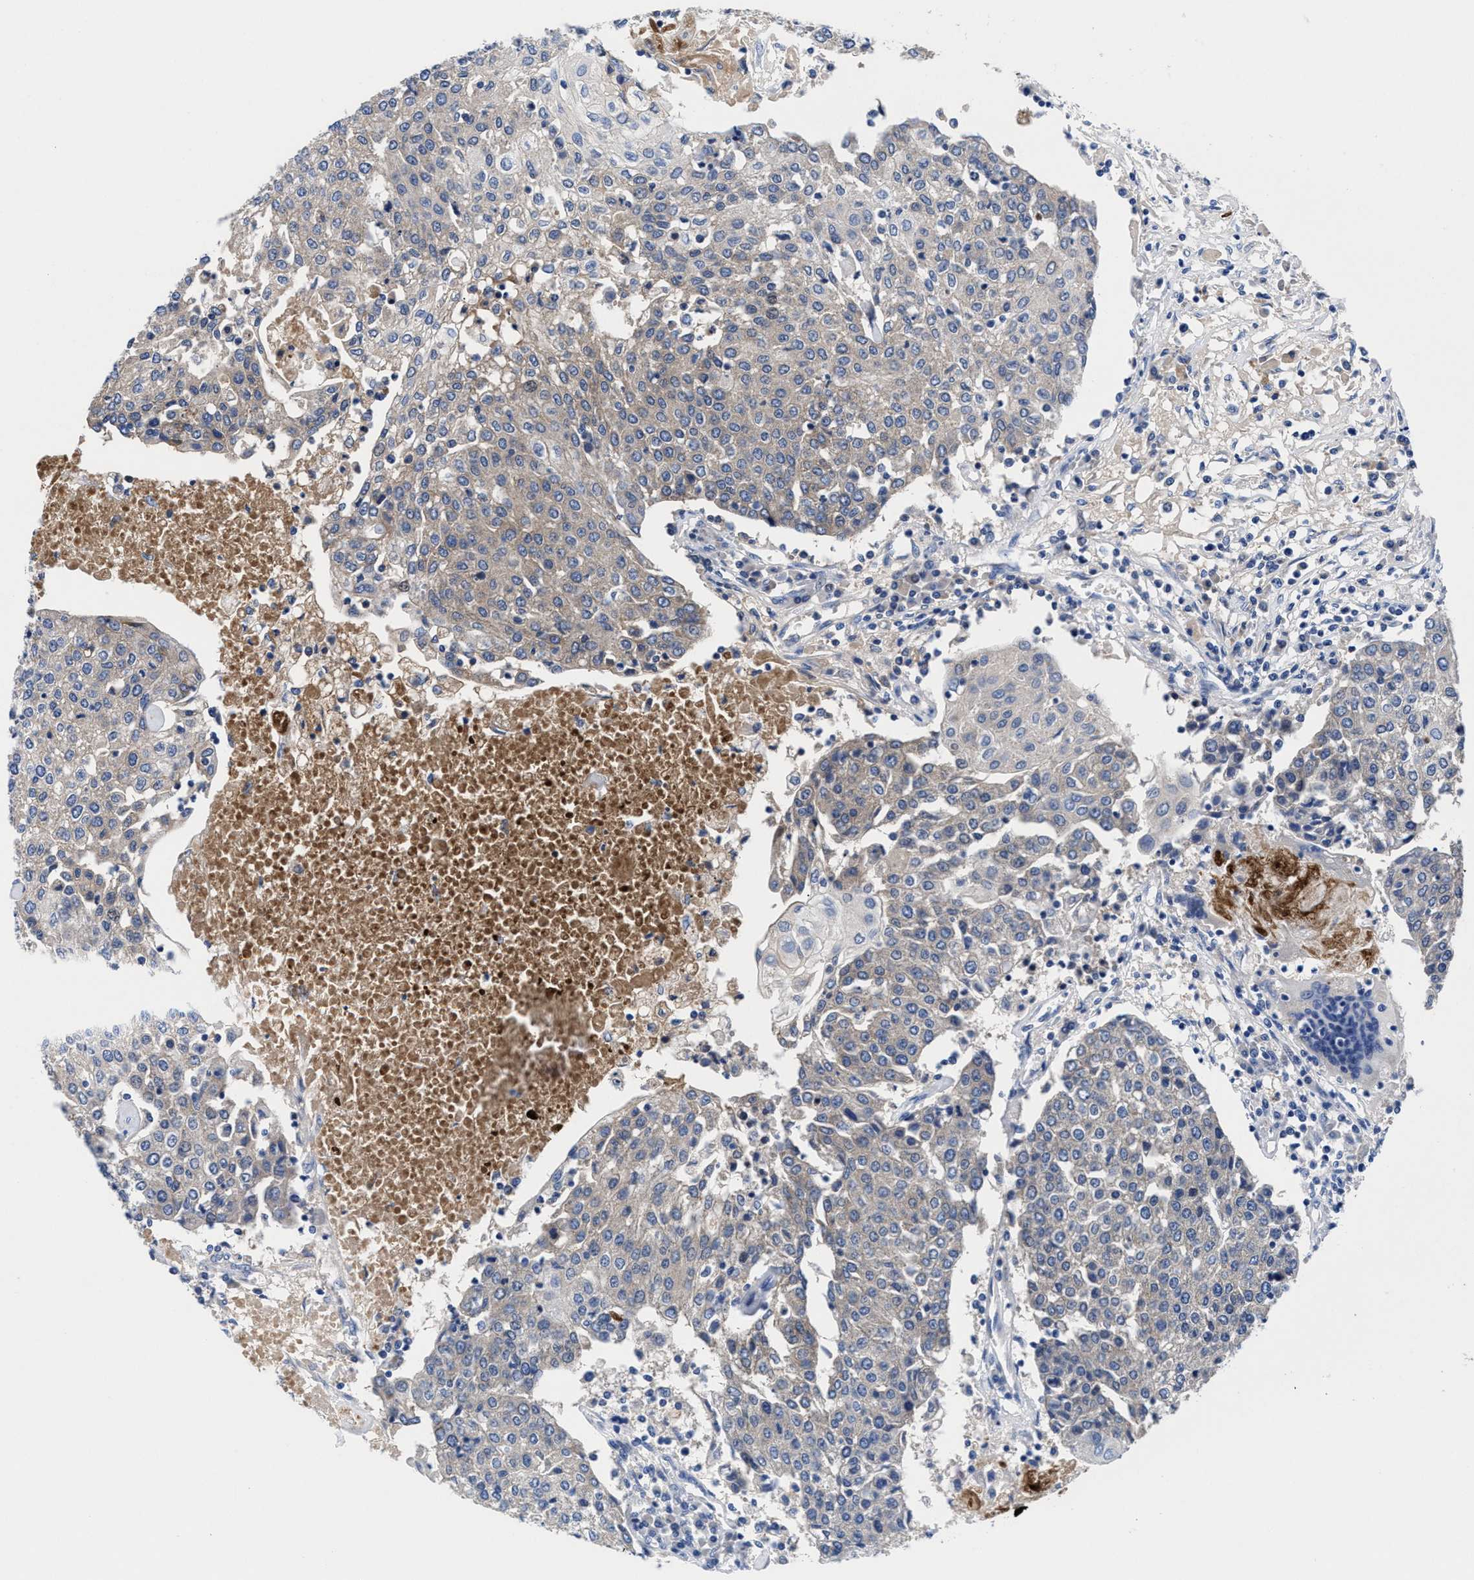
{"staining": {"intensity": "weak", "quantity": "<25%", "location": "cytoplasmic/membranous"}, "tissue": "urothelial cancer", "cell_type": "Tumor cells", "image_type": "cancer", "snomed": [{"axis": "morphology", "description": "Urothelial carcinoma, High grade"}, {"axis": "topography", "description": "Urinary bladder"}], "caption": "Image shows no protein positivity in tumor cells of urothelial cancer tissue.", "gene": "DHRS13", "patient": {"sex": "female", "age": 85}}